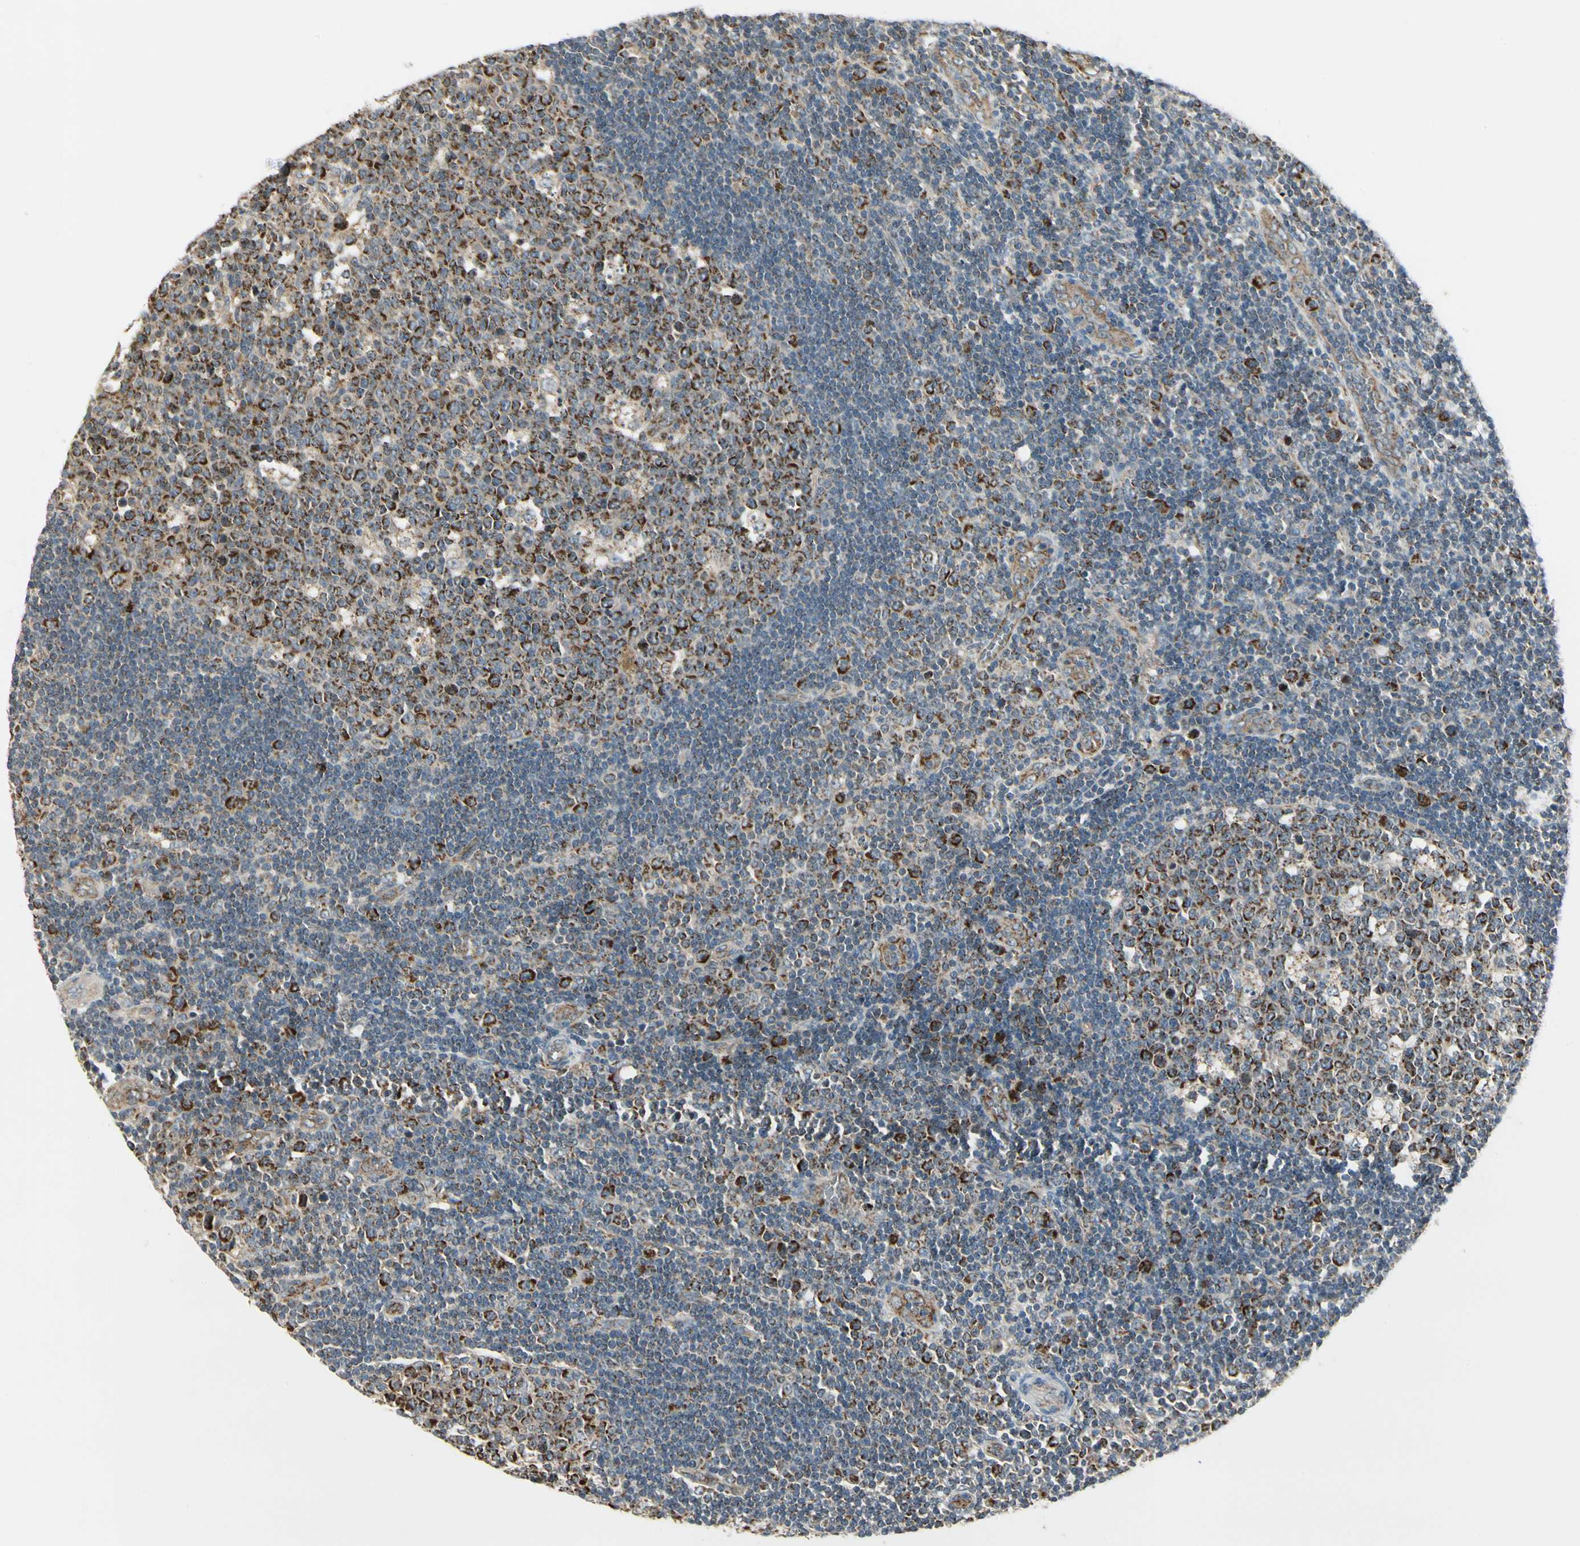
{"staining": {"intensity": "strong", "quantity": ">75%", "location": "cytoplasmic/membranous"}, "tissue": "lymph node", "cell_type": "Germinal center cells", "image_type": "normal", "snomed": [{"axis": "morphology", "description": "Normal tissue, NOS"}, {"axis": "topography", "description": "Lymph node"}, {"axis": "topography", "description": "Salivary gland"}], "caption": "Immunohistochemical staining of unremarkable lymph node displays high levels of strong cytoplasmic/membranous positivity in about >75% of germinal center cells. Using DAB (3,3'-diaminobenzidine) (brown) and hematoxylin (blue) stains, captured at high magnification using brightfield microscopy.", "gene": "EPHB3", "patient": {"sex": "male", "age": 8}}